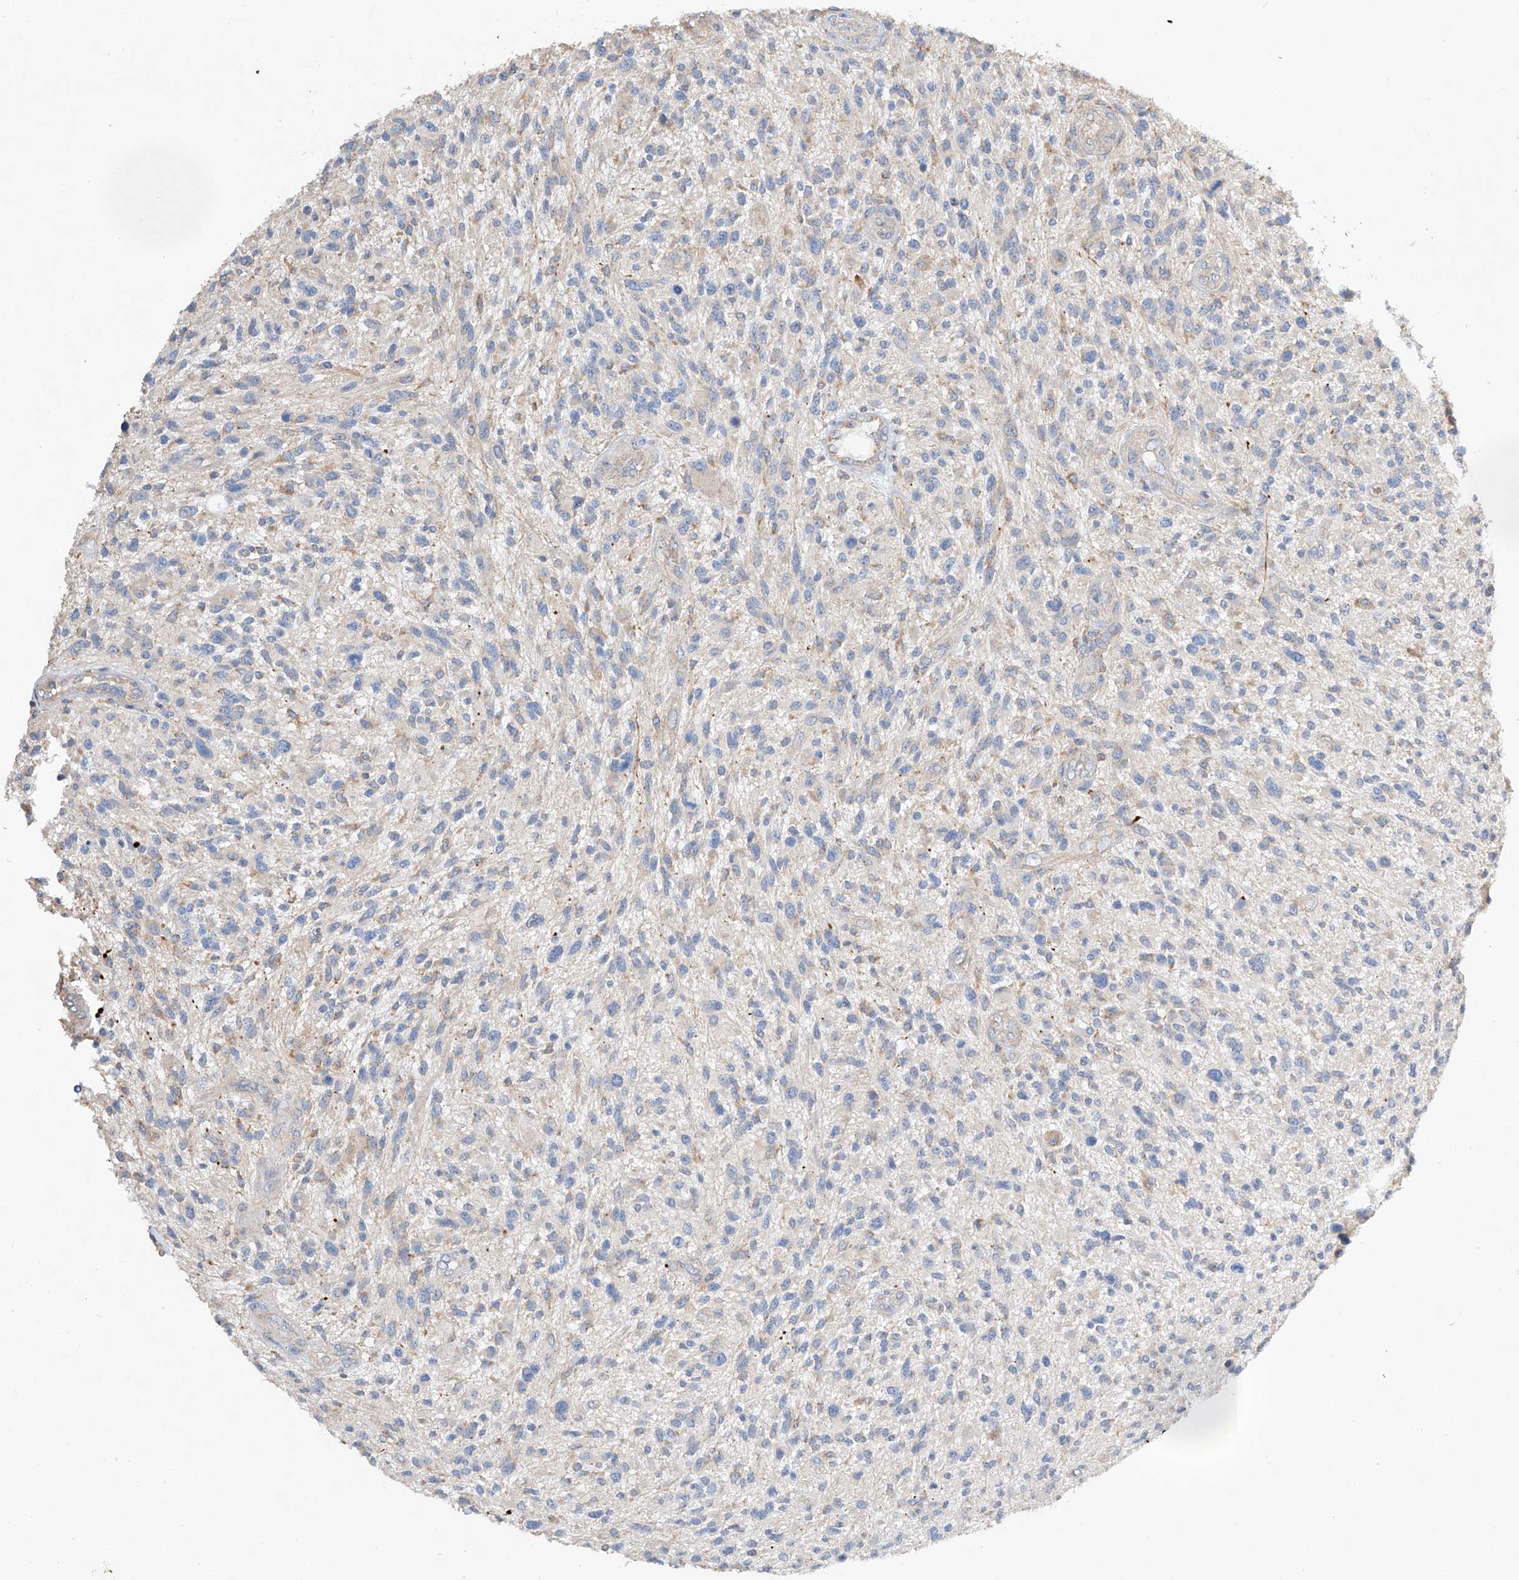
{"staining": {"intensity": "negative", "quantity": "none", "location": "none"}, "tissue": "glioma", "cell_type": "Tumor cells", "image_type": "cancer", "snomed": [{"axis": "morphology", "description": "Glioma, malignant, High grade"}, {"axis": "topography", "description": "Brain"}], "caption": "The image demonstrates no staining of tumor cells in glioma.", "gene": "AMD1", "patient": {"sex": "male", "age": 47}}